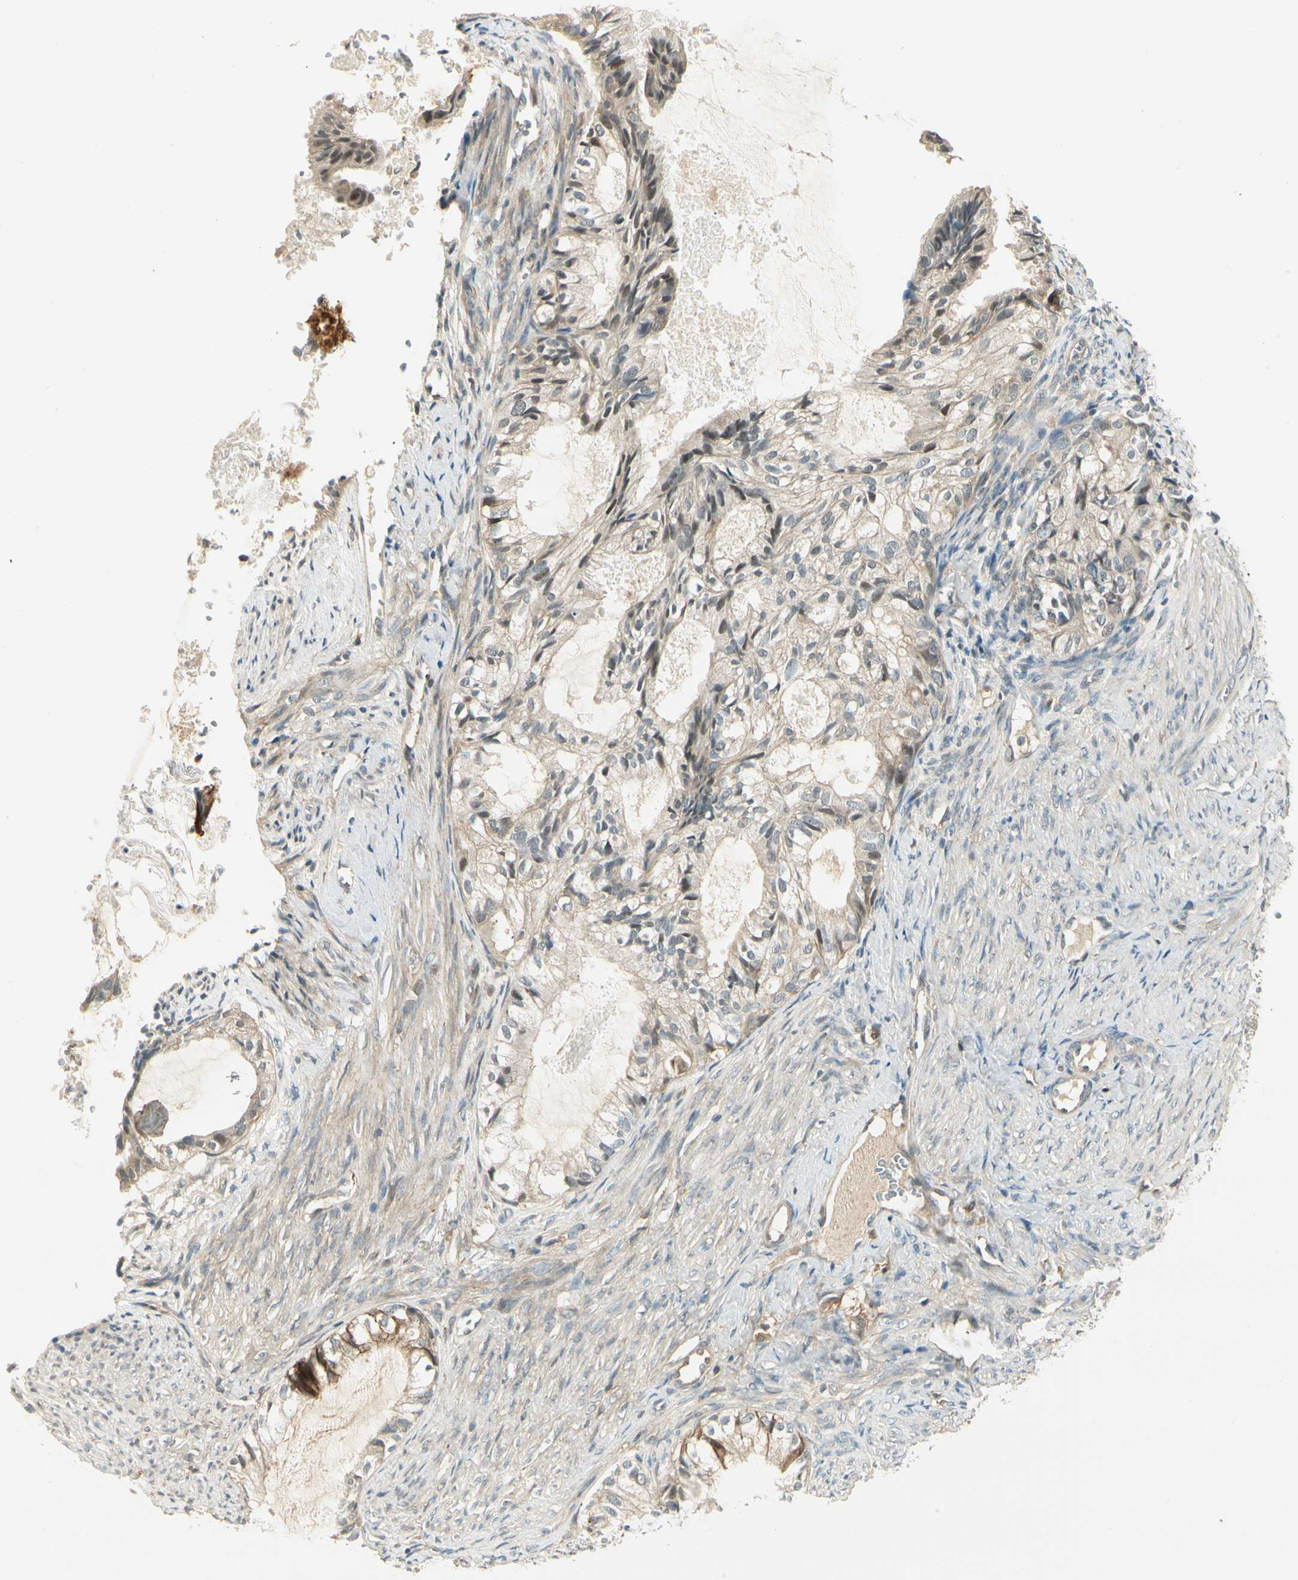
{"staining": {"intensity": "weak", "quantity": "25%-75%", "location": "cytoplasmic/membranous,nuclear"}, "tissue": "cervical cancer", "cell_type": "Tumor cells", "image_type": "cancer", "snomed": [{"axis": "morphology", "description": "Normal tissue, NOS"}, {"axis": "morphology", "description": "Adenocarcinoma, NOS"}, {"axis": "topography", "description": "Cervix"}, {"axis": "topography", "description": "Endometrium"}], "caption": "An image of cervical cancer stained for a protein exhibits weak cytoplasmic/membranous and nuclear brown staining in tumor cells.", "gene": "EPHB3", "patient": {"sex": "female", "age": 86}}